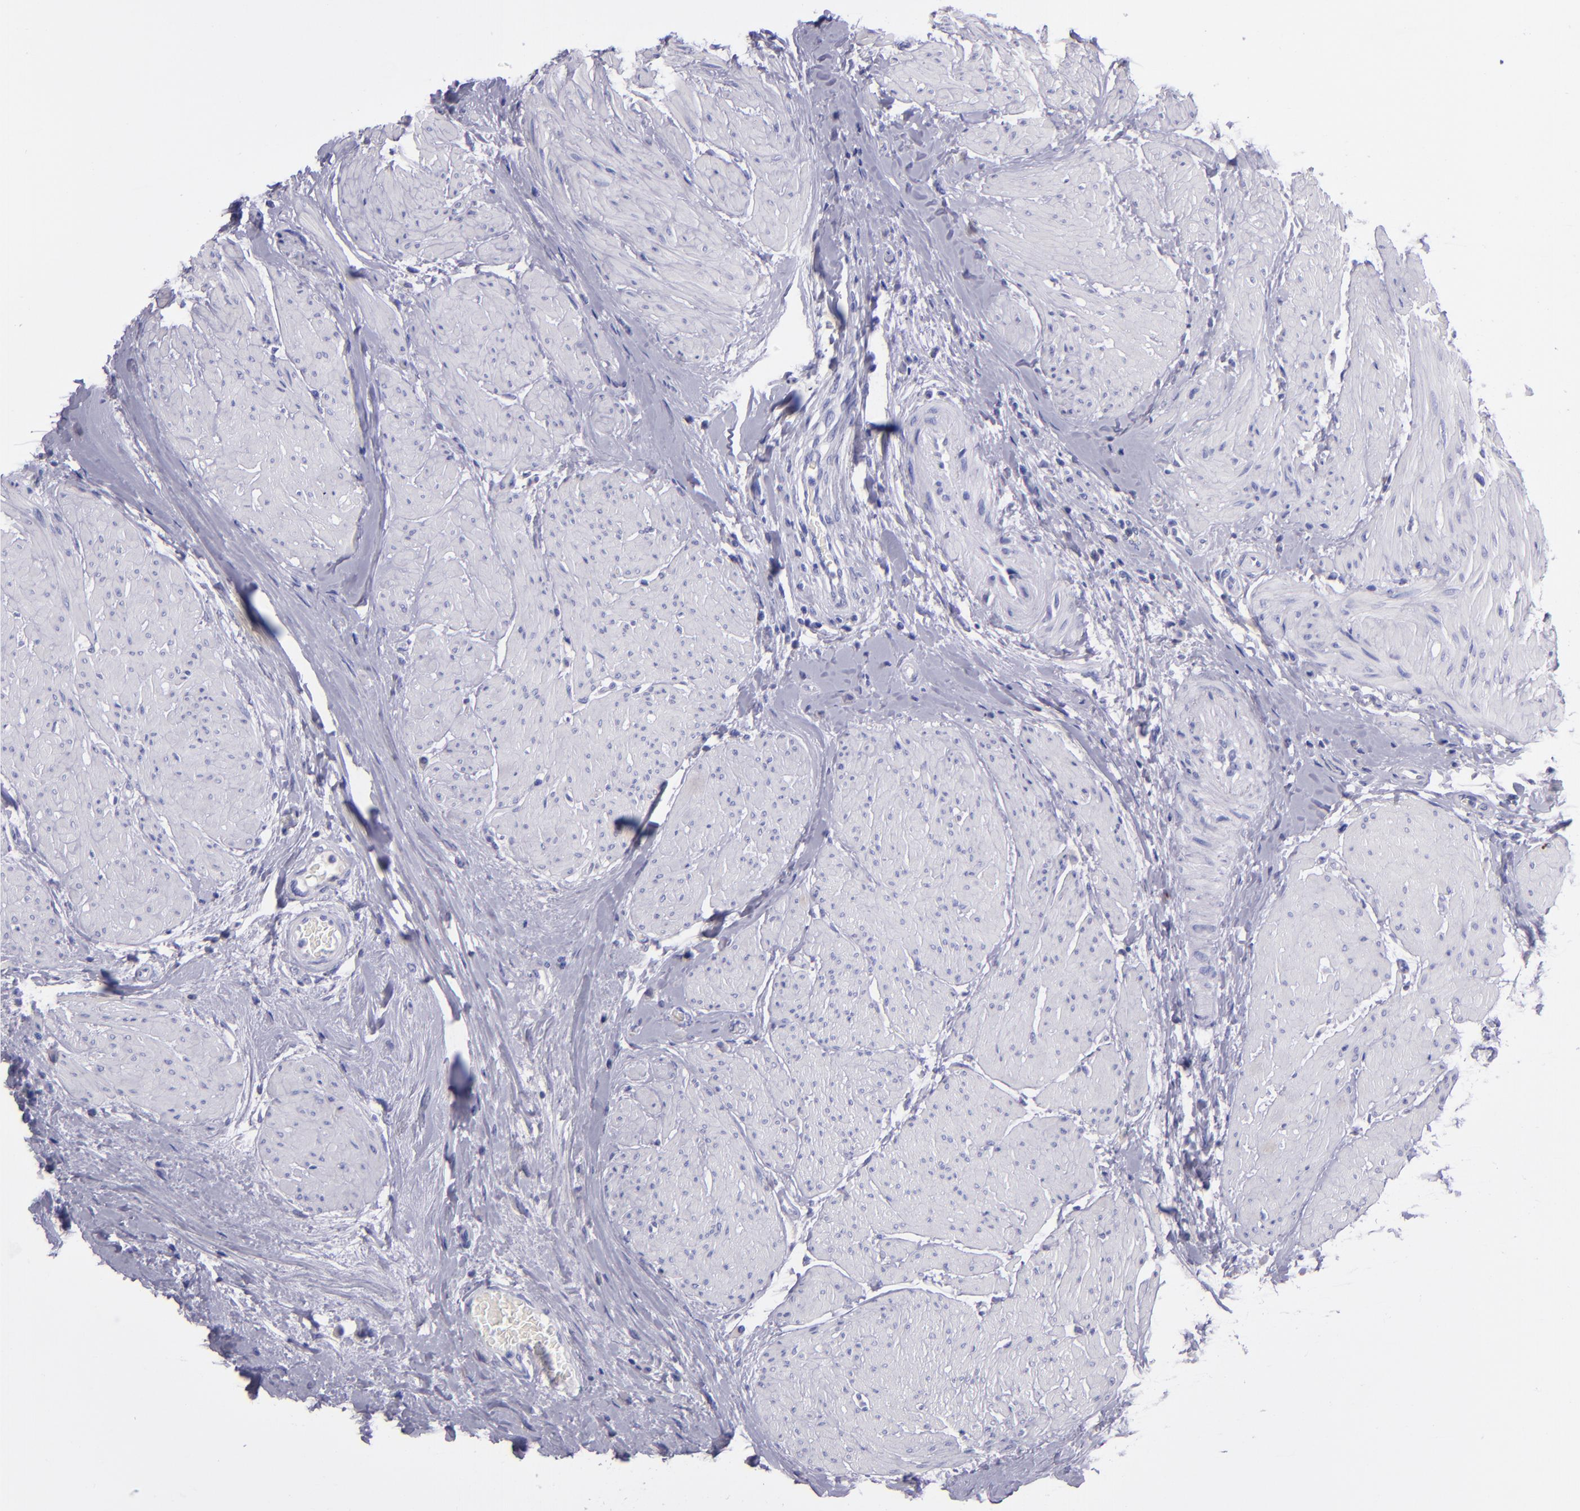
{"staining": {"intensity": "negative", "quantity": "none", "location": "none"}, "tissue": "urothelial cancer", "cell_type": "Tumor cells", "image_type": "cancer", "snomed": [{"axis": "morphology", "description": "Urothelial carcinoma, High grade"}, {"axis": "topography", "description": "Urinary bladder"}], "caption": "Human urothelial cancer stained for a protein using immunohistochemistry (IHC) demonstrates no staining in tumor cells.", "gene": "TNNT3", "patient": {"sex": "male", "age": 66}}